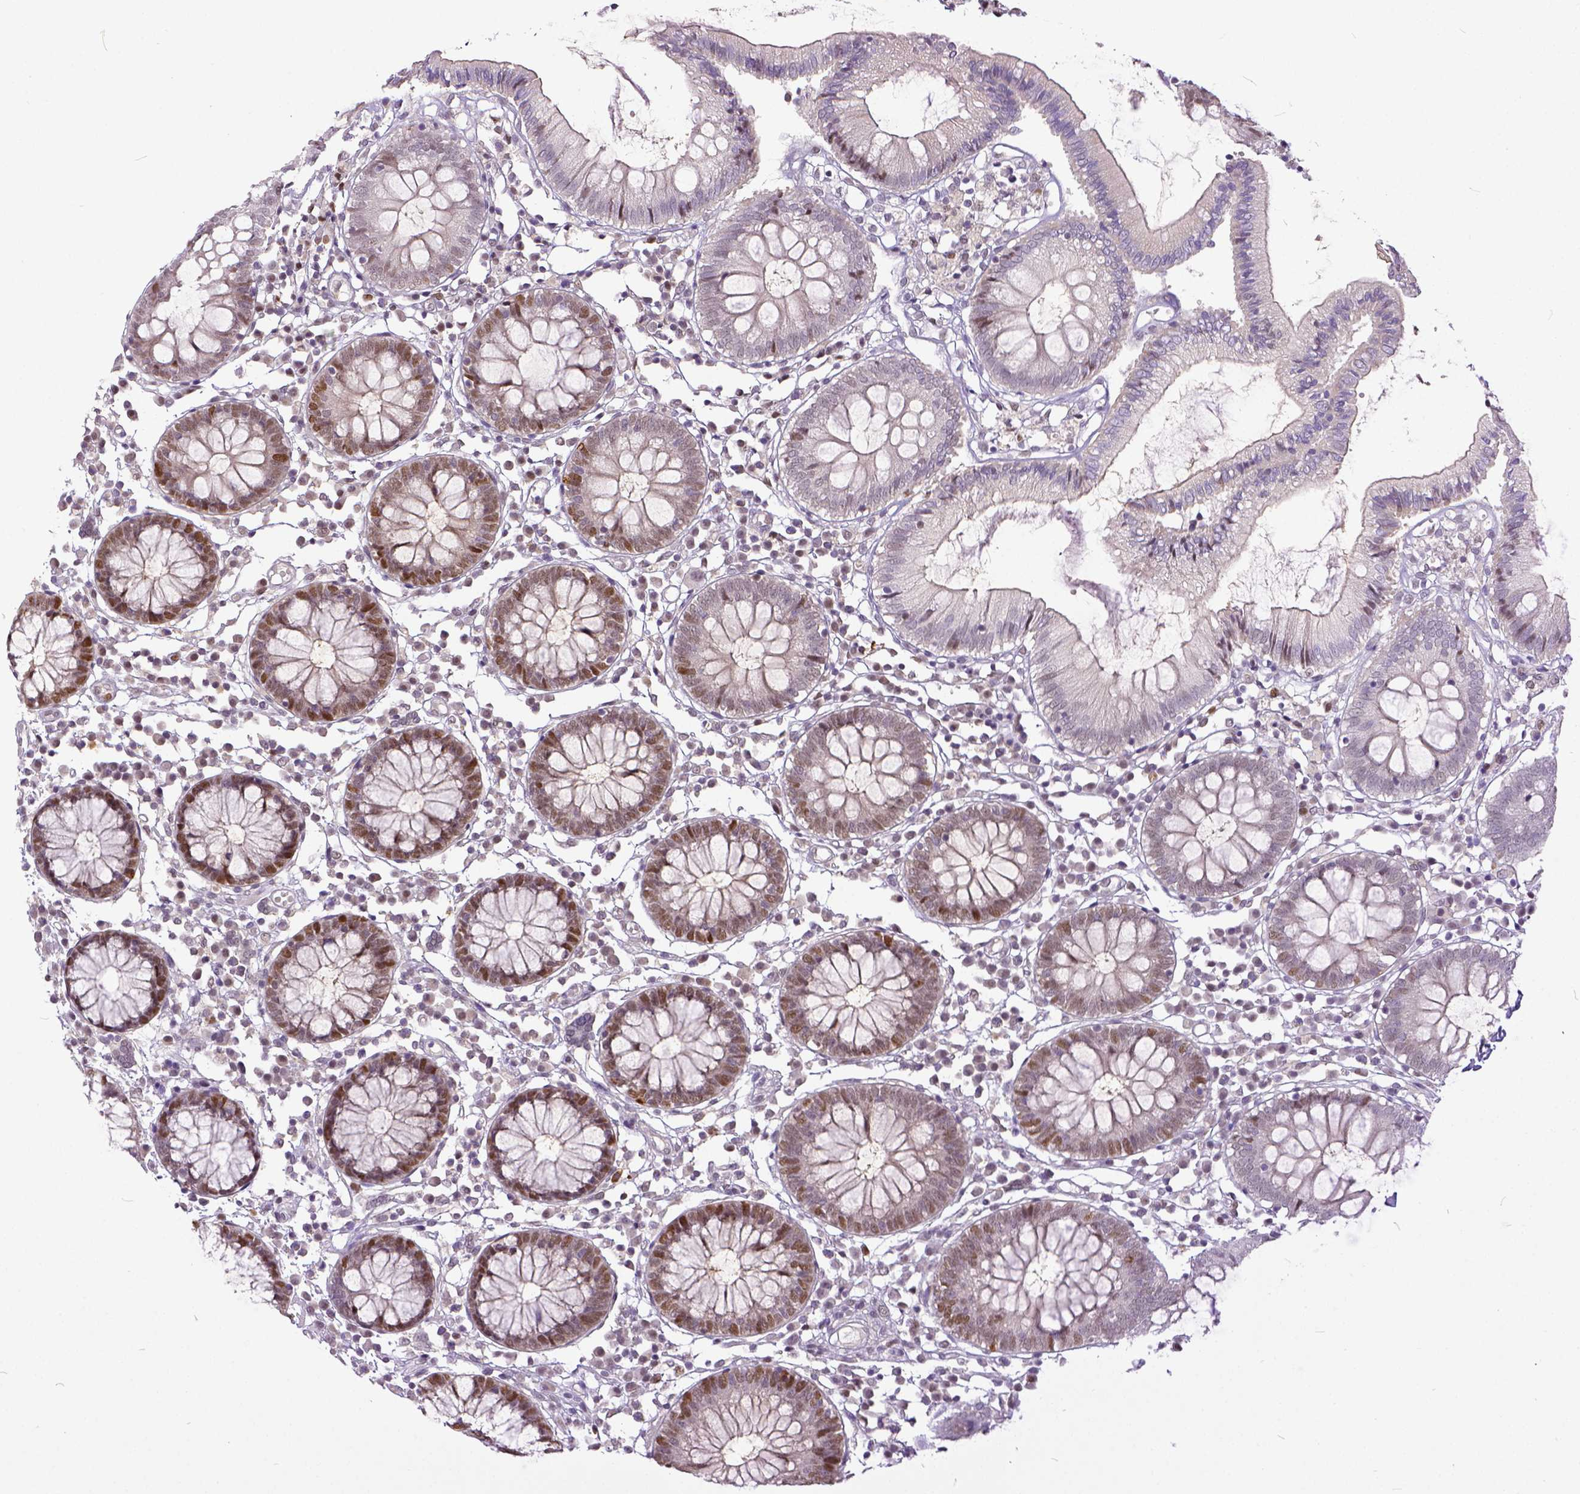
{"staining": {"intensity": "moderate", "quantity": ">75%", "location": "nuclear"}, "tissue": "colon", "cell_type": "Endothelial cells", "image_type": "normal", "snomed": [{"axis": "morphology", "description": "Normal tissue, NOS"}, {"axis": "morphology", "description": "Adenocarcinoma, NOS"}, {"axis": "topography", "description": "Colon"}], "caption": "The immunohistochemical stain labels moderate nuclear expression in endothelial cells of benign colon.", "gene": "ERCC1", "patient": {"sex": "male", "age": 83}}